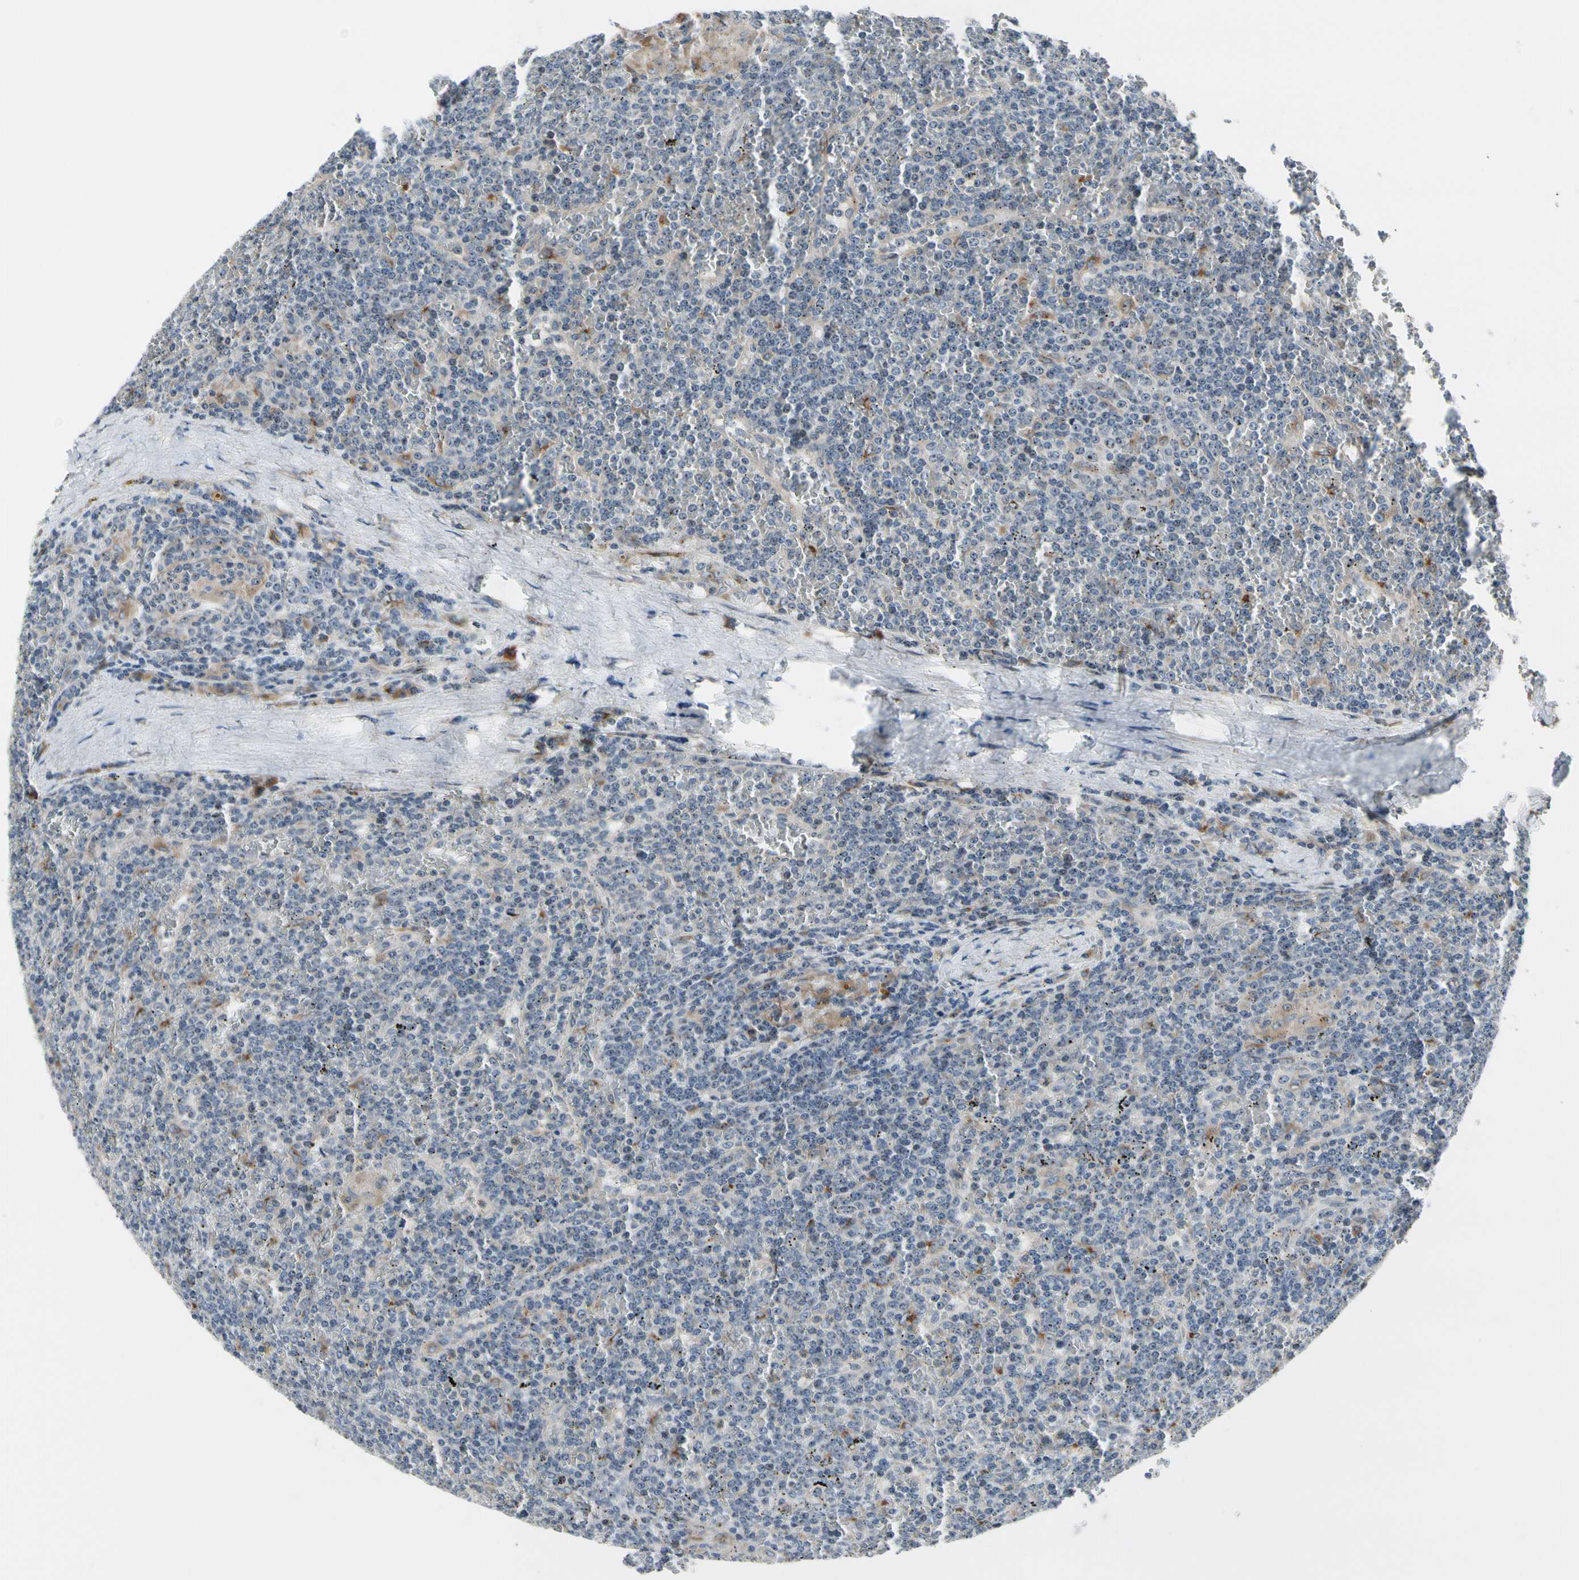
{"staining": {"intensity": "weak", "quantity": "25%-75%", "location": "cytoplasmic/membranous"}, "tissue": "lymphoma", "cell_type": "Tumor cells", "image_type": "cancer", "snomed": [{"axis": "morphology", "description": "Malignant lymphoma, non-Hodgkin's type, Low grade"}, {"axis": "topography", "description": "Spleen"}], "caption": "Weak cytoplasmic/membranous protein expression is appreciated in about 25%-75% of tumor cells in lymphoma.", "gene": "TMED7", "patient": {"sex": "female", "age": 19}}